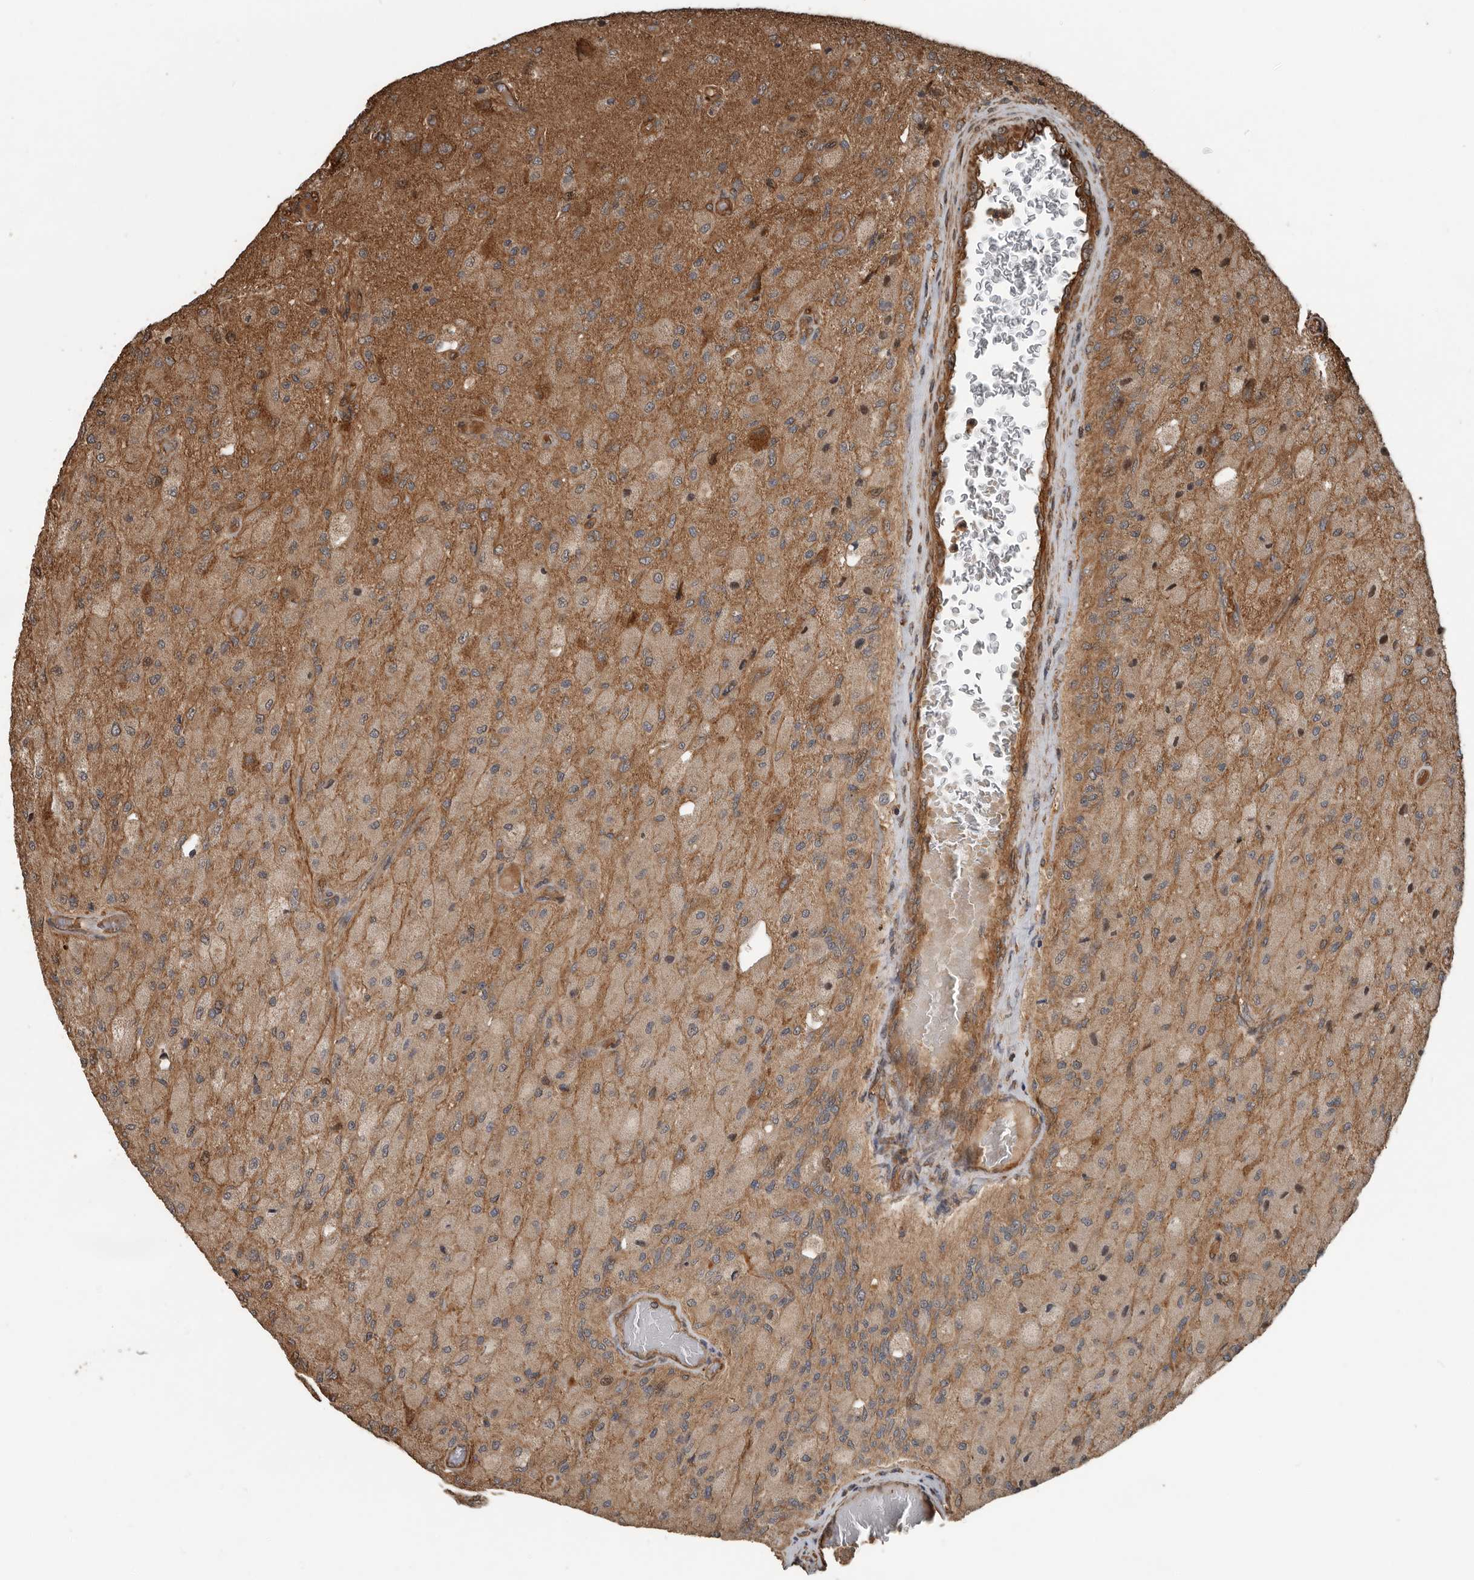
{"staining": {"intensity": "weak", "quantity": "25%-75%", "location": "cytoplasmic/membranous"}, "tissue": "glioma", "cell_type": "Tumor cells", "image_type": "cancer", "snomed": [{"axis": "morphology", "description": "Normal tissue, NOS"}, {"axis": "morphology", "description": "Glioma, malignant, High grade"}, {"axis": "topography", "description": "Cerebral cortex"}], "caption": "Malignant glioma (high-grade) stained with IHC displays weak cytoplasmic/membranous expression in about 25%-75% of tumor cells.", "gene": "YOD1", "patient": {"sex": "male", "age": 77}}